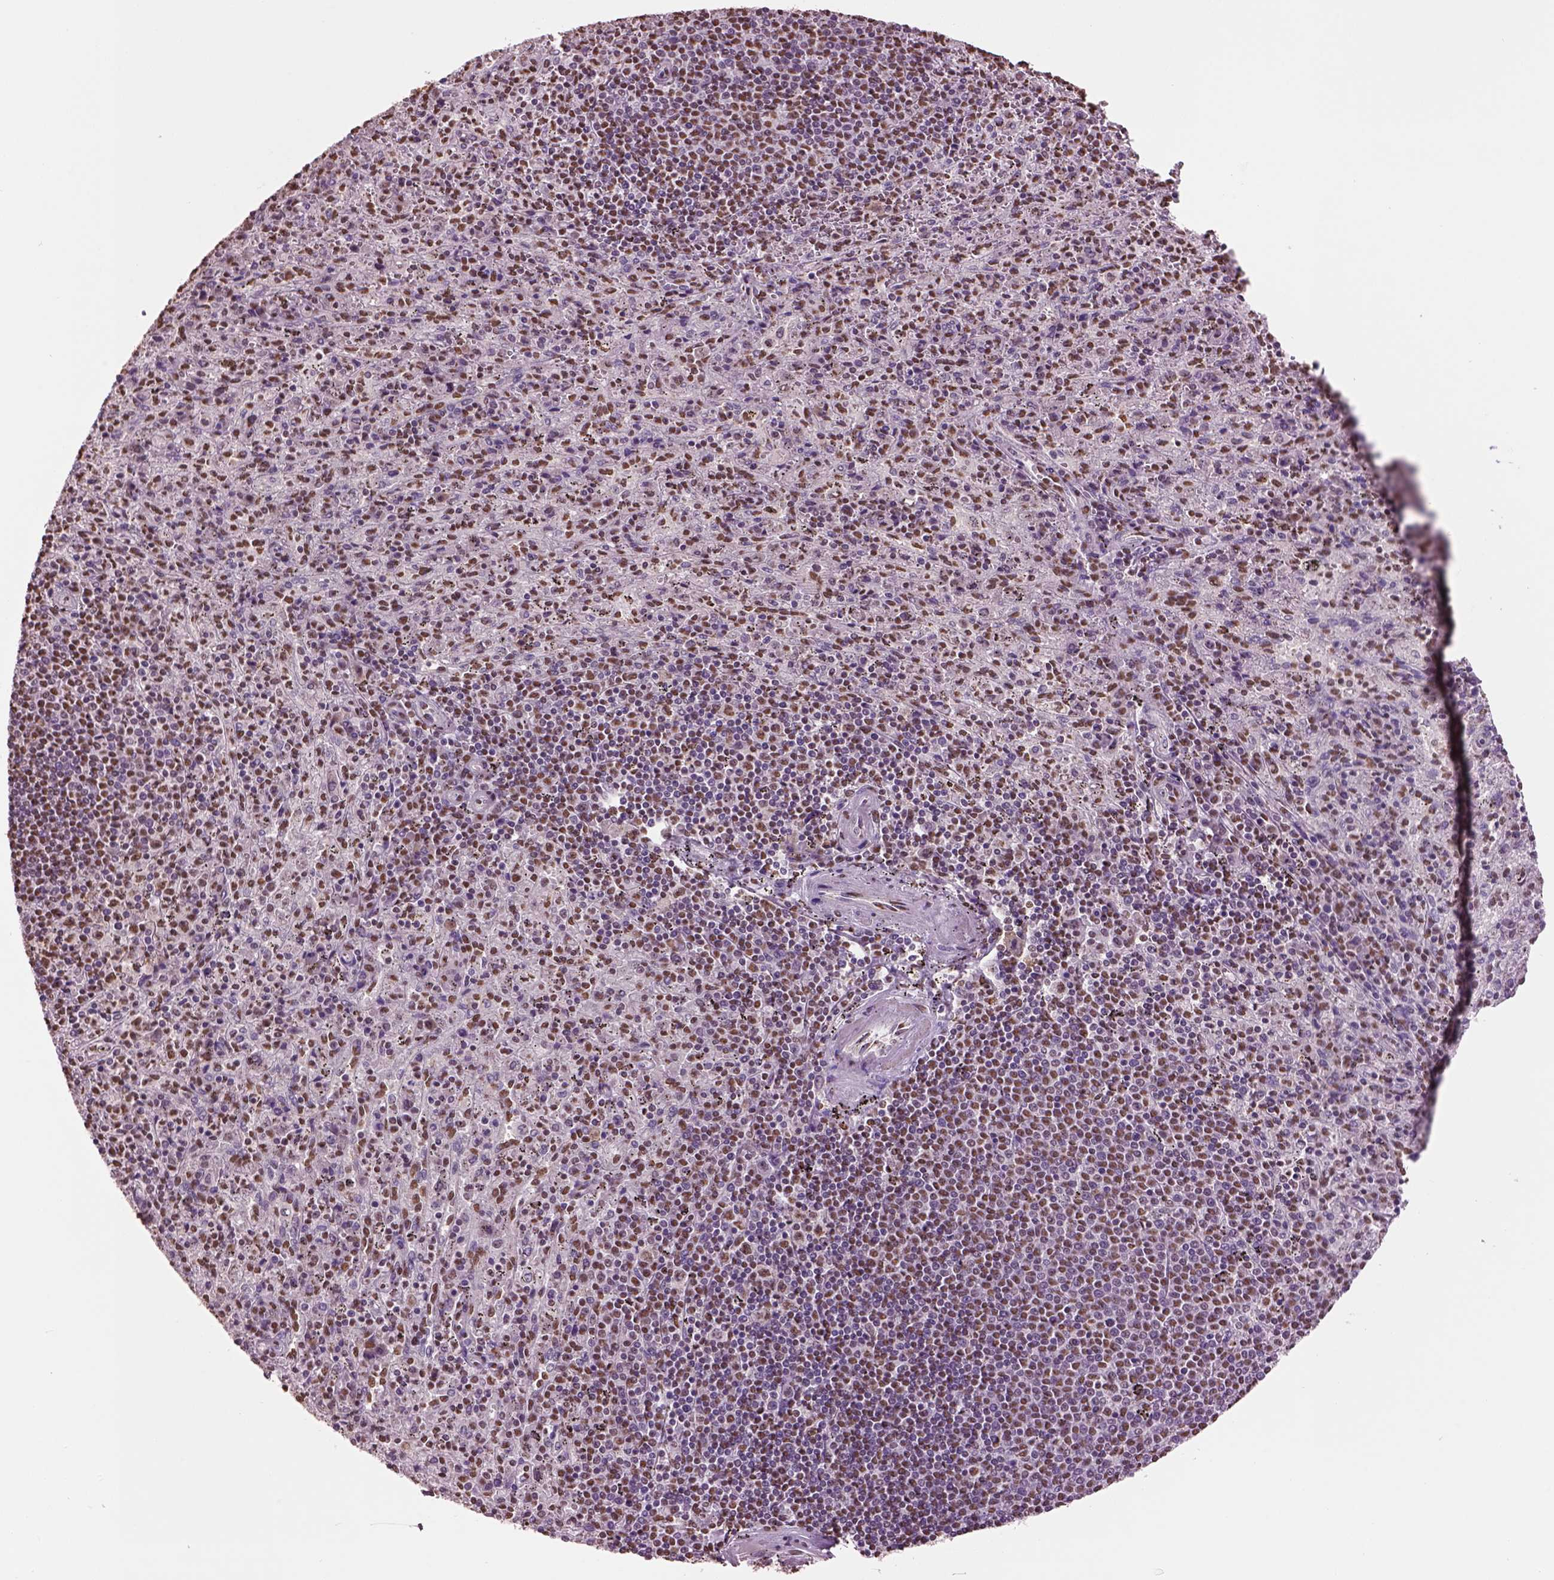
{"staining": {"intensity": "moderate", "quantity": "25%-75%", "location": "nuclear"}, "tissue": "spleen", "cell_type": "Cells in red pulp", "image_type": "normal", "snomed": [{"axis": "morphology", "description": "Normal tissue, NOS"}, {"axis": "topography", "description": "Spleen"}], "caption": "Immunohistochemistry (DAB) staining of benign human spleen reveals moderate nuclear protein expression in approximately 25%-75% of cells in red pulp.", "gene": "DDX3X", "patient": {"sex": "male", "age": 57}}